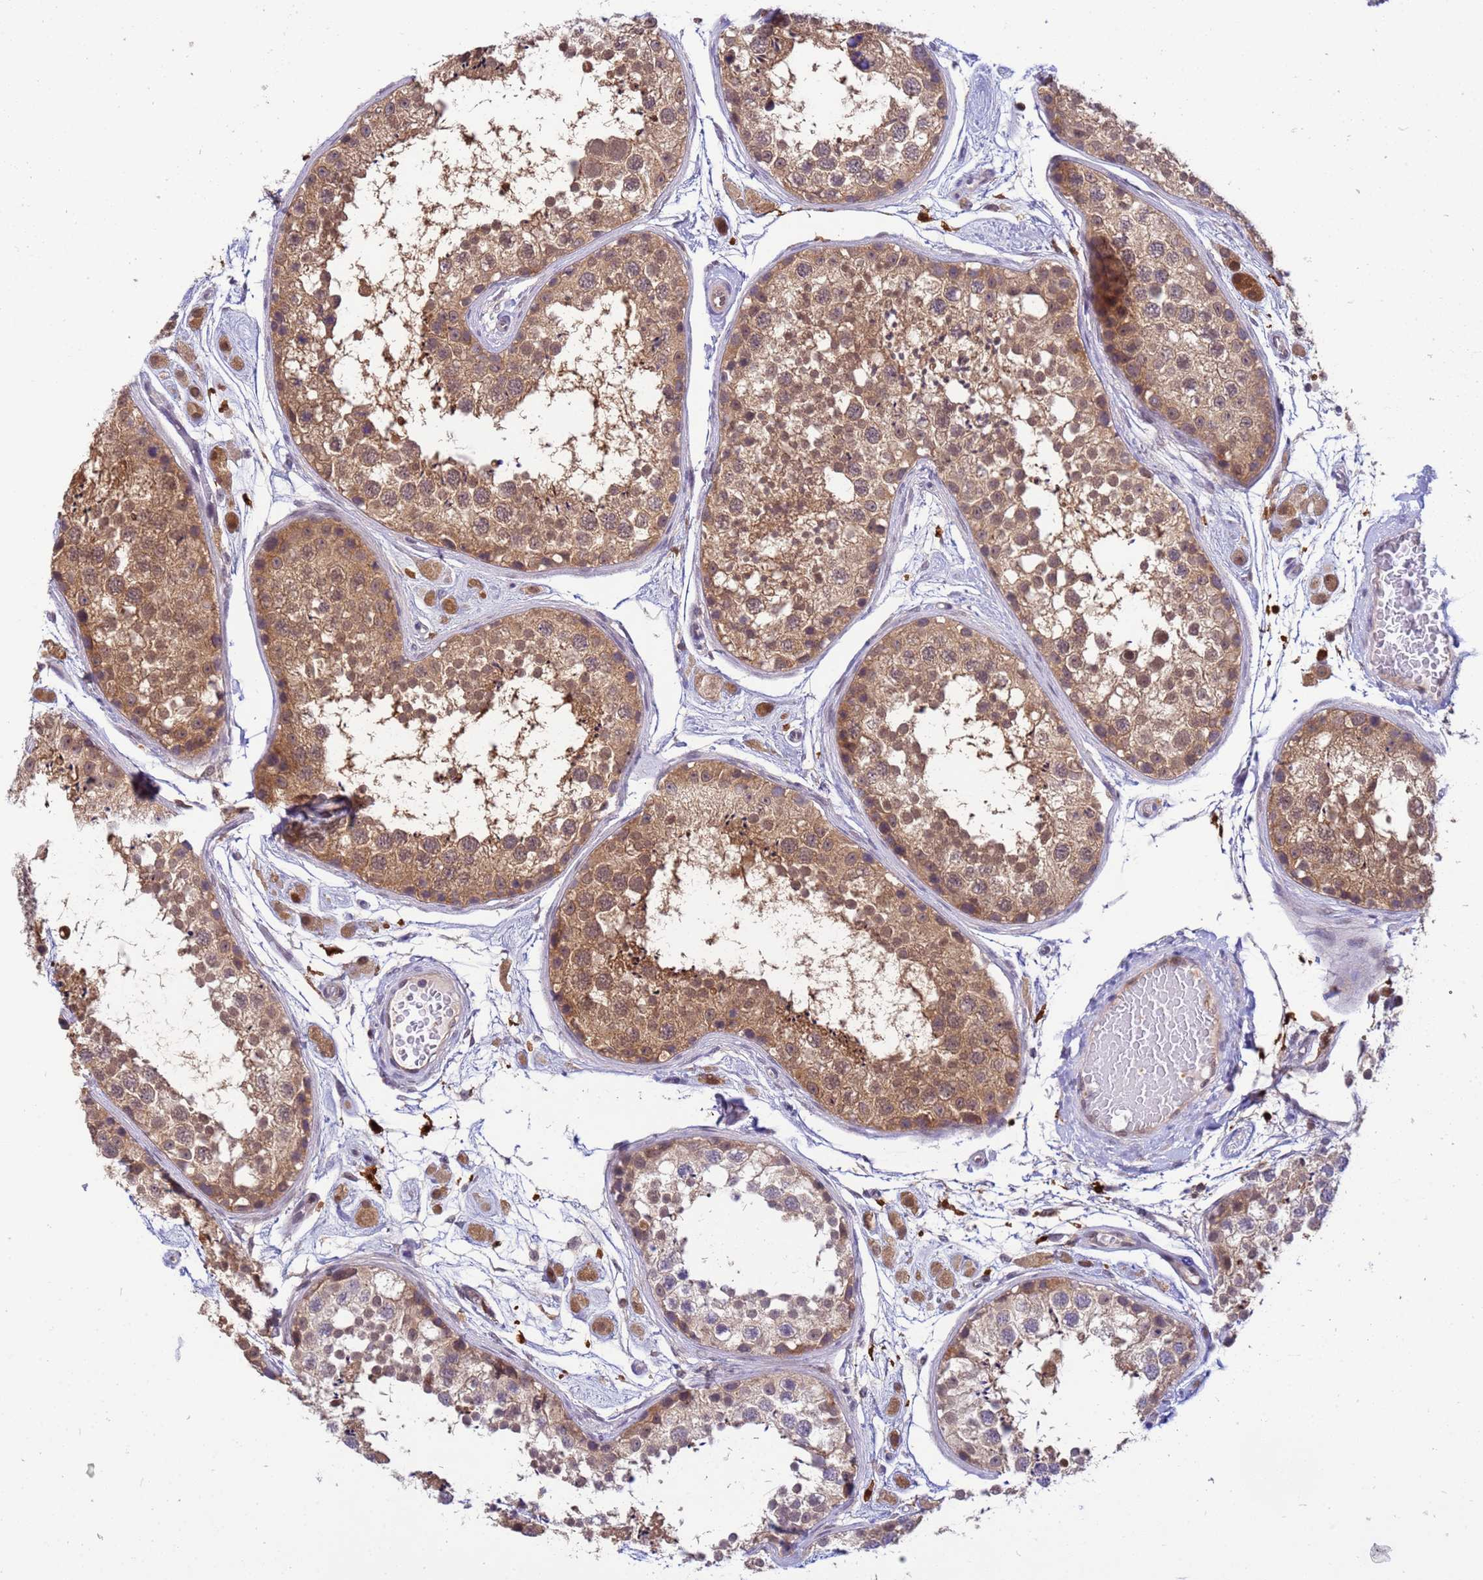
{"staining": {"intensity": "moderate", "quantity": "25%-75%", "location": "cytoplasmic/membranous,nuclear"}, "tissue": "testis", "cell_type": "Cells in seminiferous ducts", "image_type": "normal", "snomed": [{"axis": "morphology", "description": "Normal tissue, NOS"}, {"axis": "topography", "description": "Testis"}], "caption": "Immunohistochemical staining of normal human testis exhibits 25%-75% levels of moderate cytoplasmic/membranous,nuclear protein expression in approximately 25%-75% of cells in seminiferous ducts. (Stains: DAB in brown, nuclei in blue, Microscopy: brightfield microscopy at high magnification).", "gene": "NPEPPS", "patient": {"sex": "male", "age": 25}}